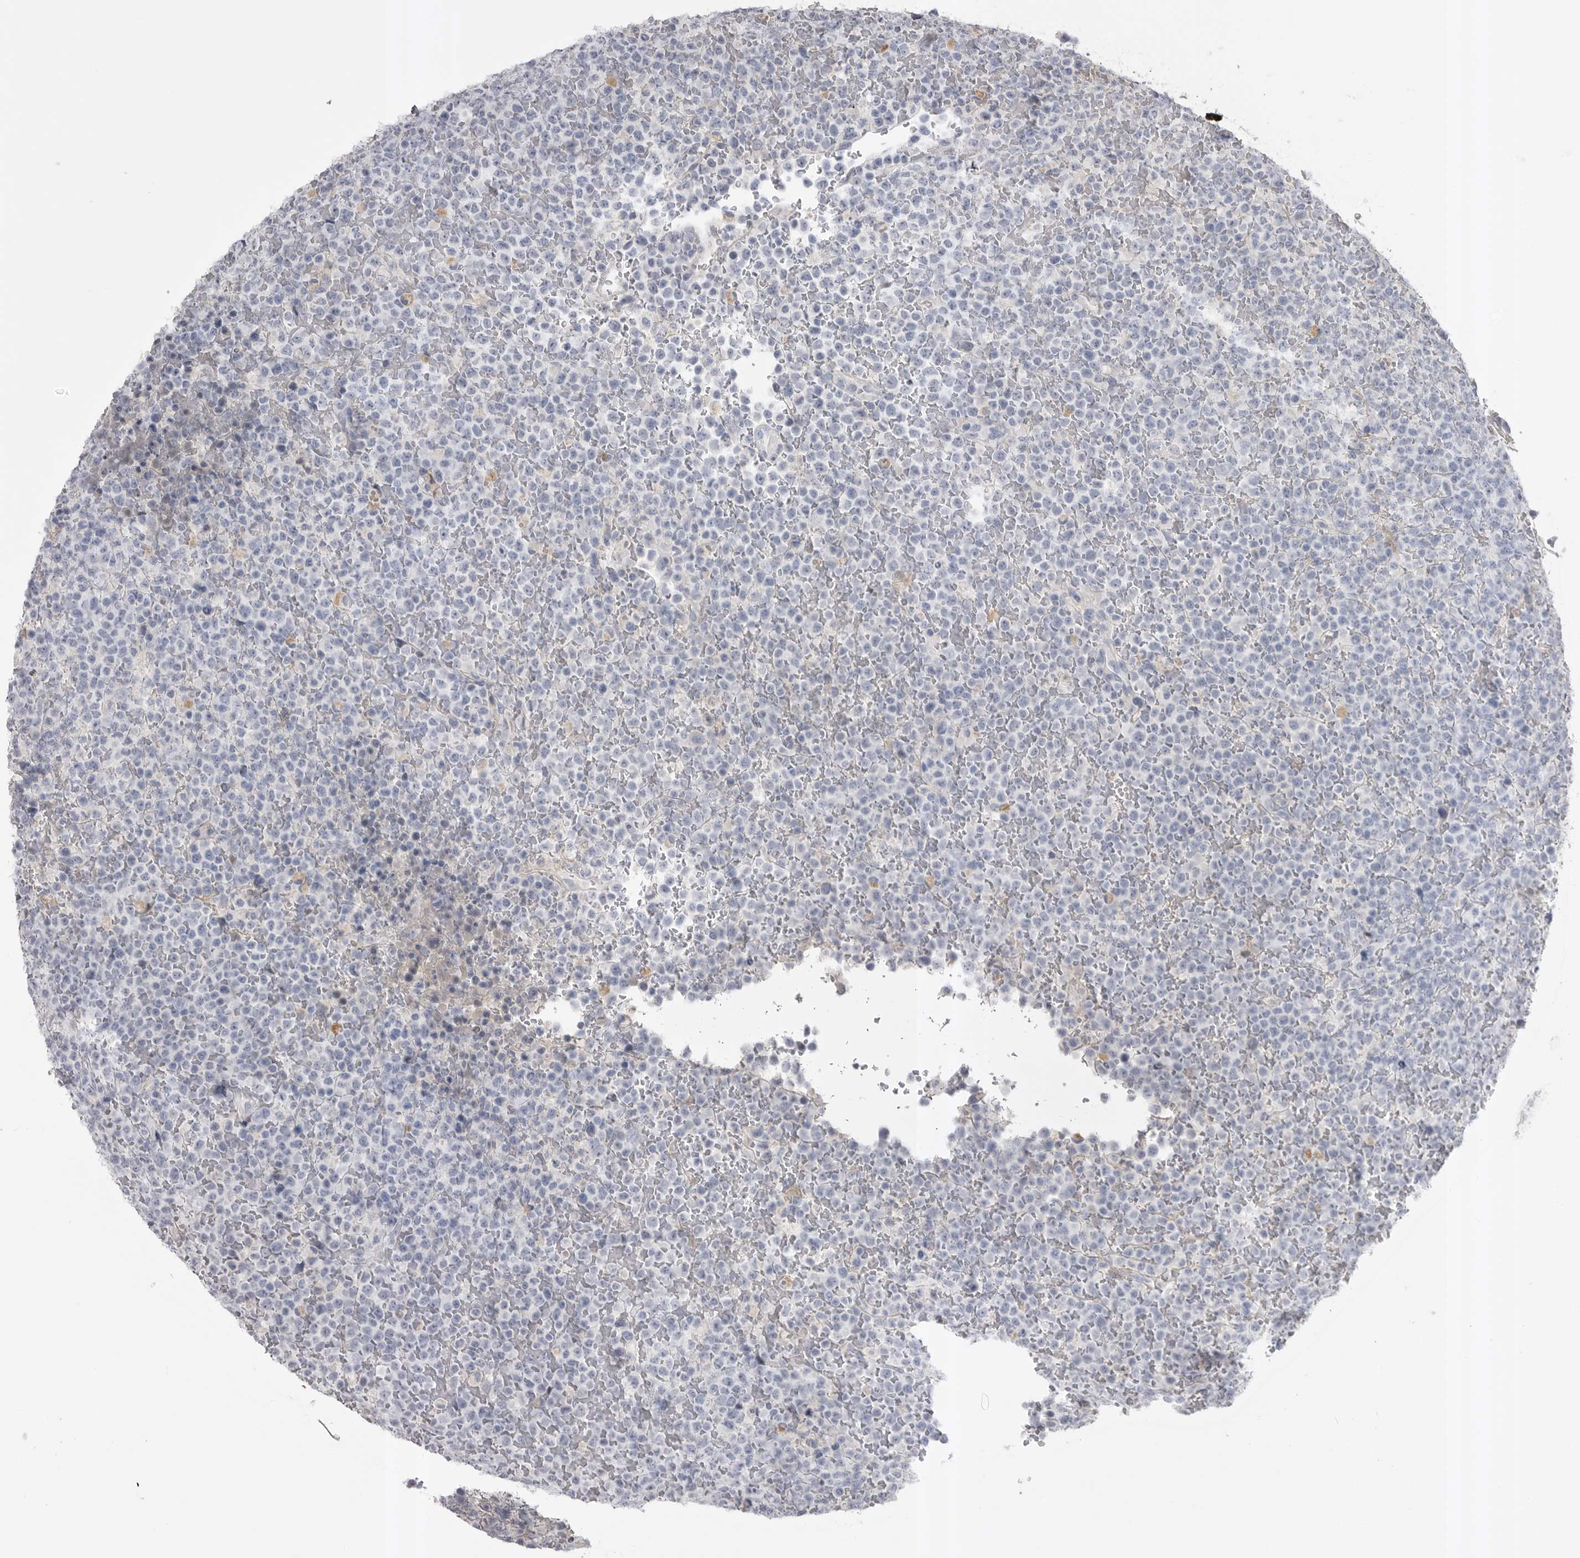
{"staining": {"intensity": "negative", "quantity": "none", "location": "none"}, "tissue": "lymphoma", "cell_type": "Tumor cells", "image_type": "cancer", "snomed": [{"axis": "morphology", "description": "Malignant lymphoma, non-Hodgkin's type, High grade"}, {"axis": "topography", "description": "Lymph node"}], "caption": "High magnification brightfield microscopy of malignant lymphoma, non-Hodgkin's type (high-grade) stained with DAB (3,3'-diaminobenzidine) (brown) and counterstained with hematoxylin (blue): tumor cells show no significant positivity.", "gene": "AHSG", "patient": {"sex": "male", "age": 13}}